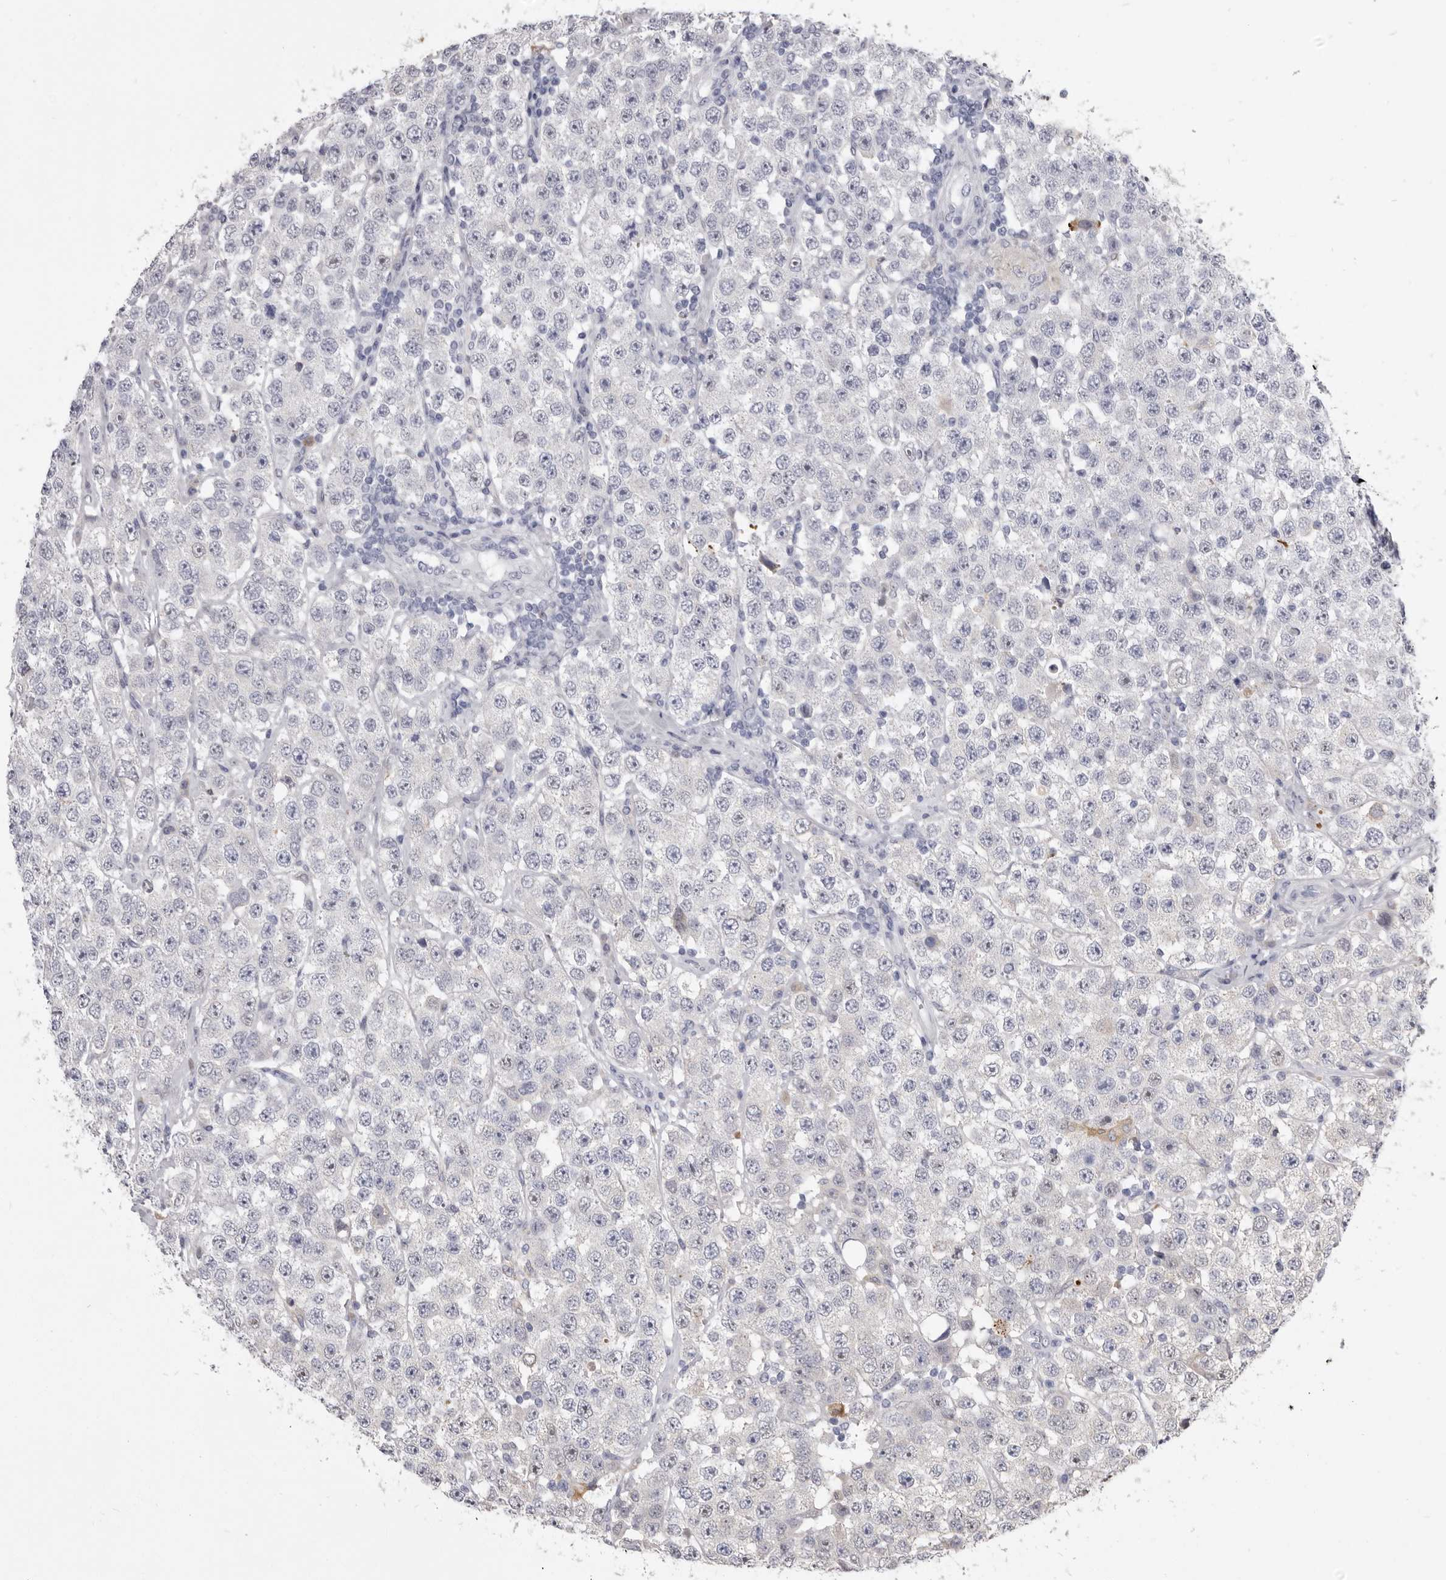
{"staining": {"intensity": "negative", "quantity": "none", "location": "none"}, "tissue": "testis cancer", "cell_type": "Tumor cells", "image_type": "cancer", "snomed": [{"axis": "morphology", "description": "Seminoma, NOS"}, {"axis": "topography", "description": "Testis"}], "caption": "Tumor cells are negative for brown protein staining in testis cancer.", "gene": "VPS45", "patient": {"sex": "male", "age": 28}}